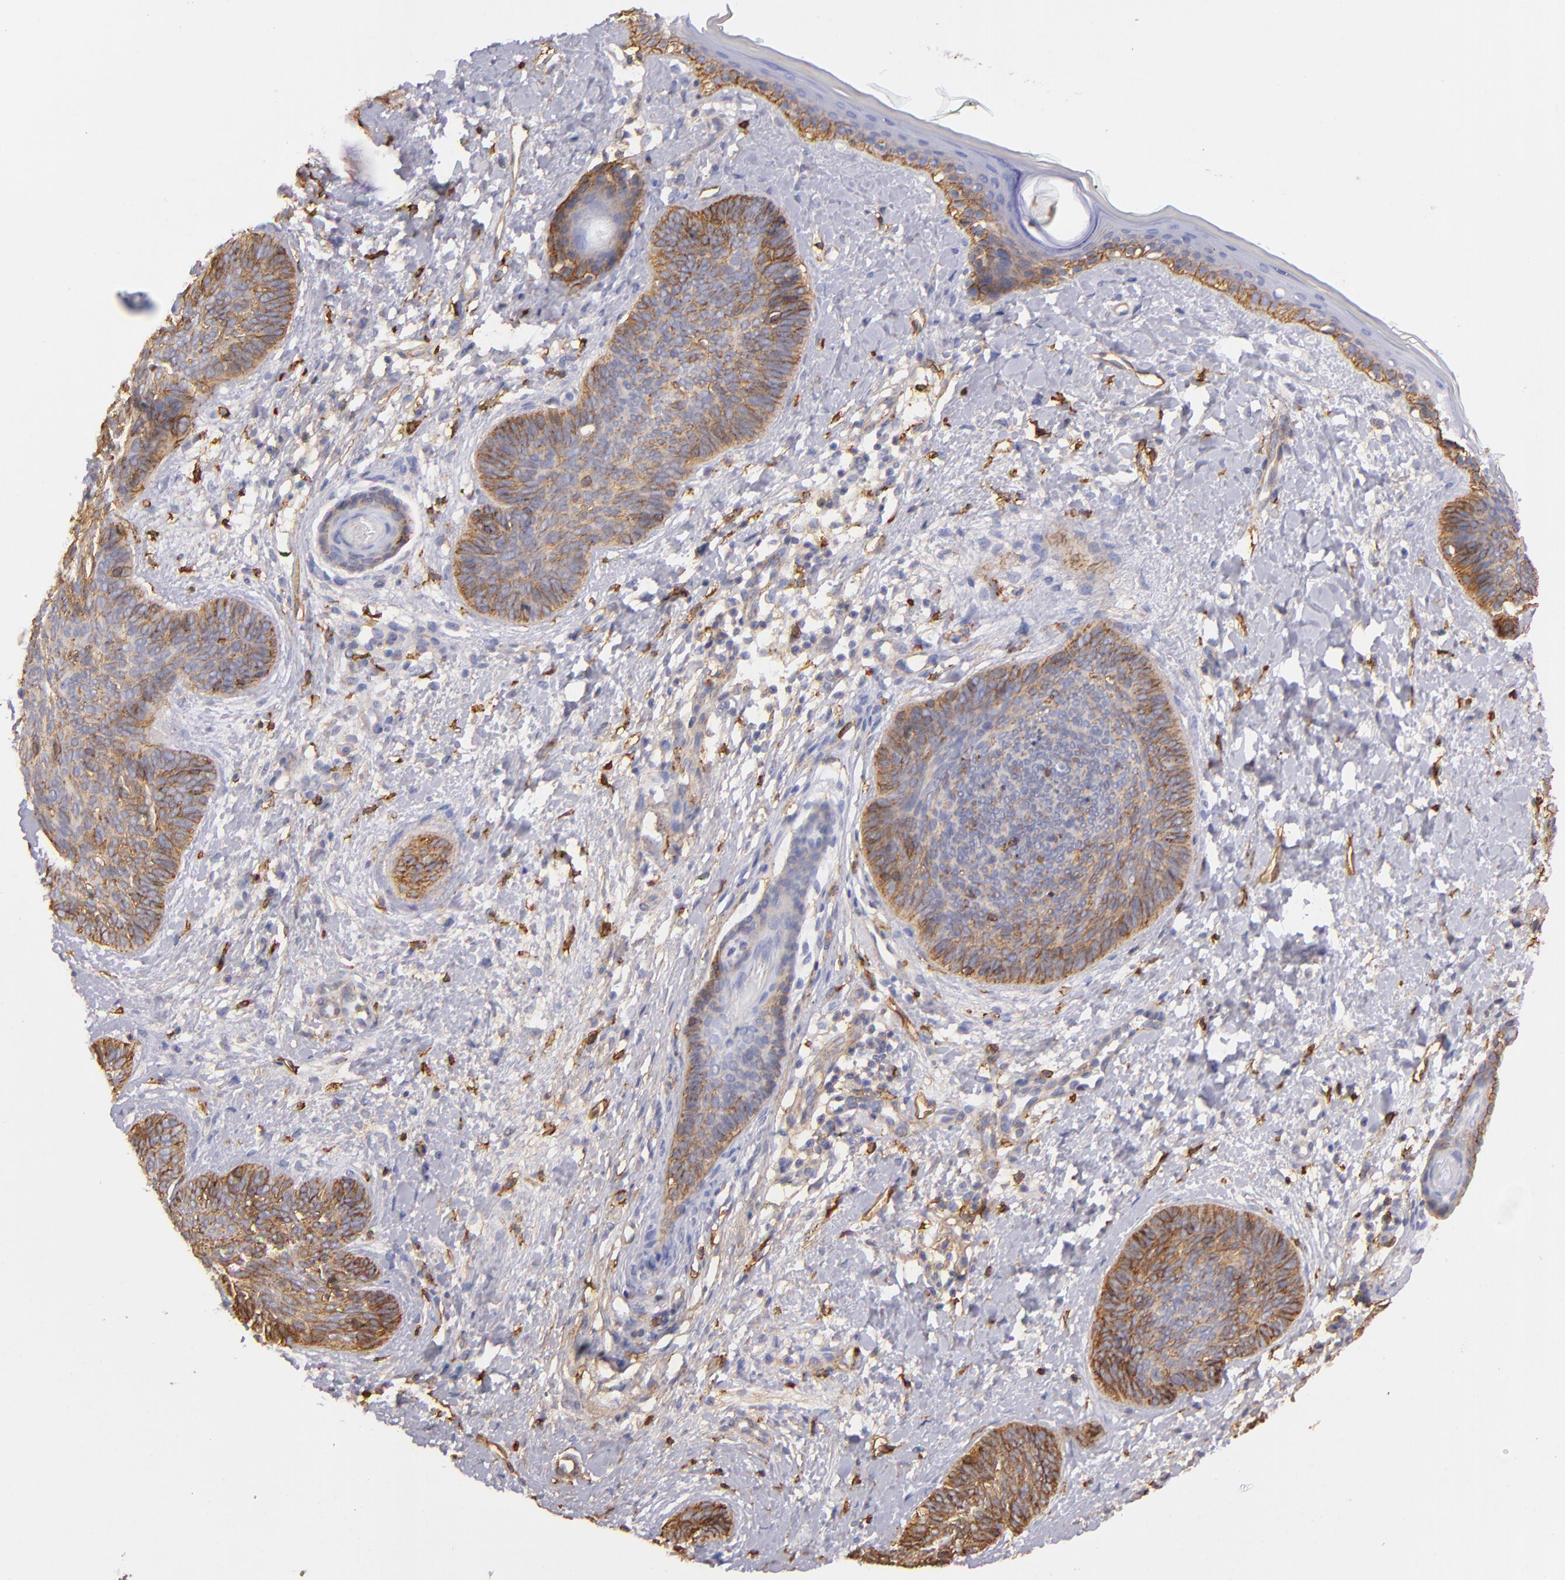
{"staining": {"intensity": "moderate", "quantity": "25%-75%", "location": "cytoplasmic/membranous"}, "tissue": "skin cancer", "cell_type": "Tumor cells", "image_type": "cancer", "snomed": [{"axis": "morphology", "description": "Basal cell carcinoma"}, {"axis": "topography", "description": "Skin"}], "caption": "A brown stain shows moderate cytoplasmic/membranous expression of a protein in human skin cancer tumor cells.", "gene": "CD151", "patient": {"sex": "female", "age": 81}}